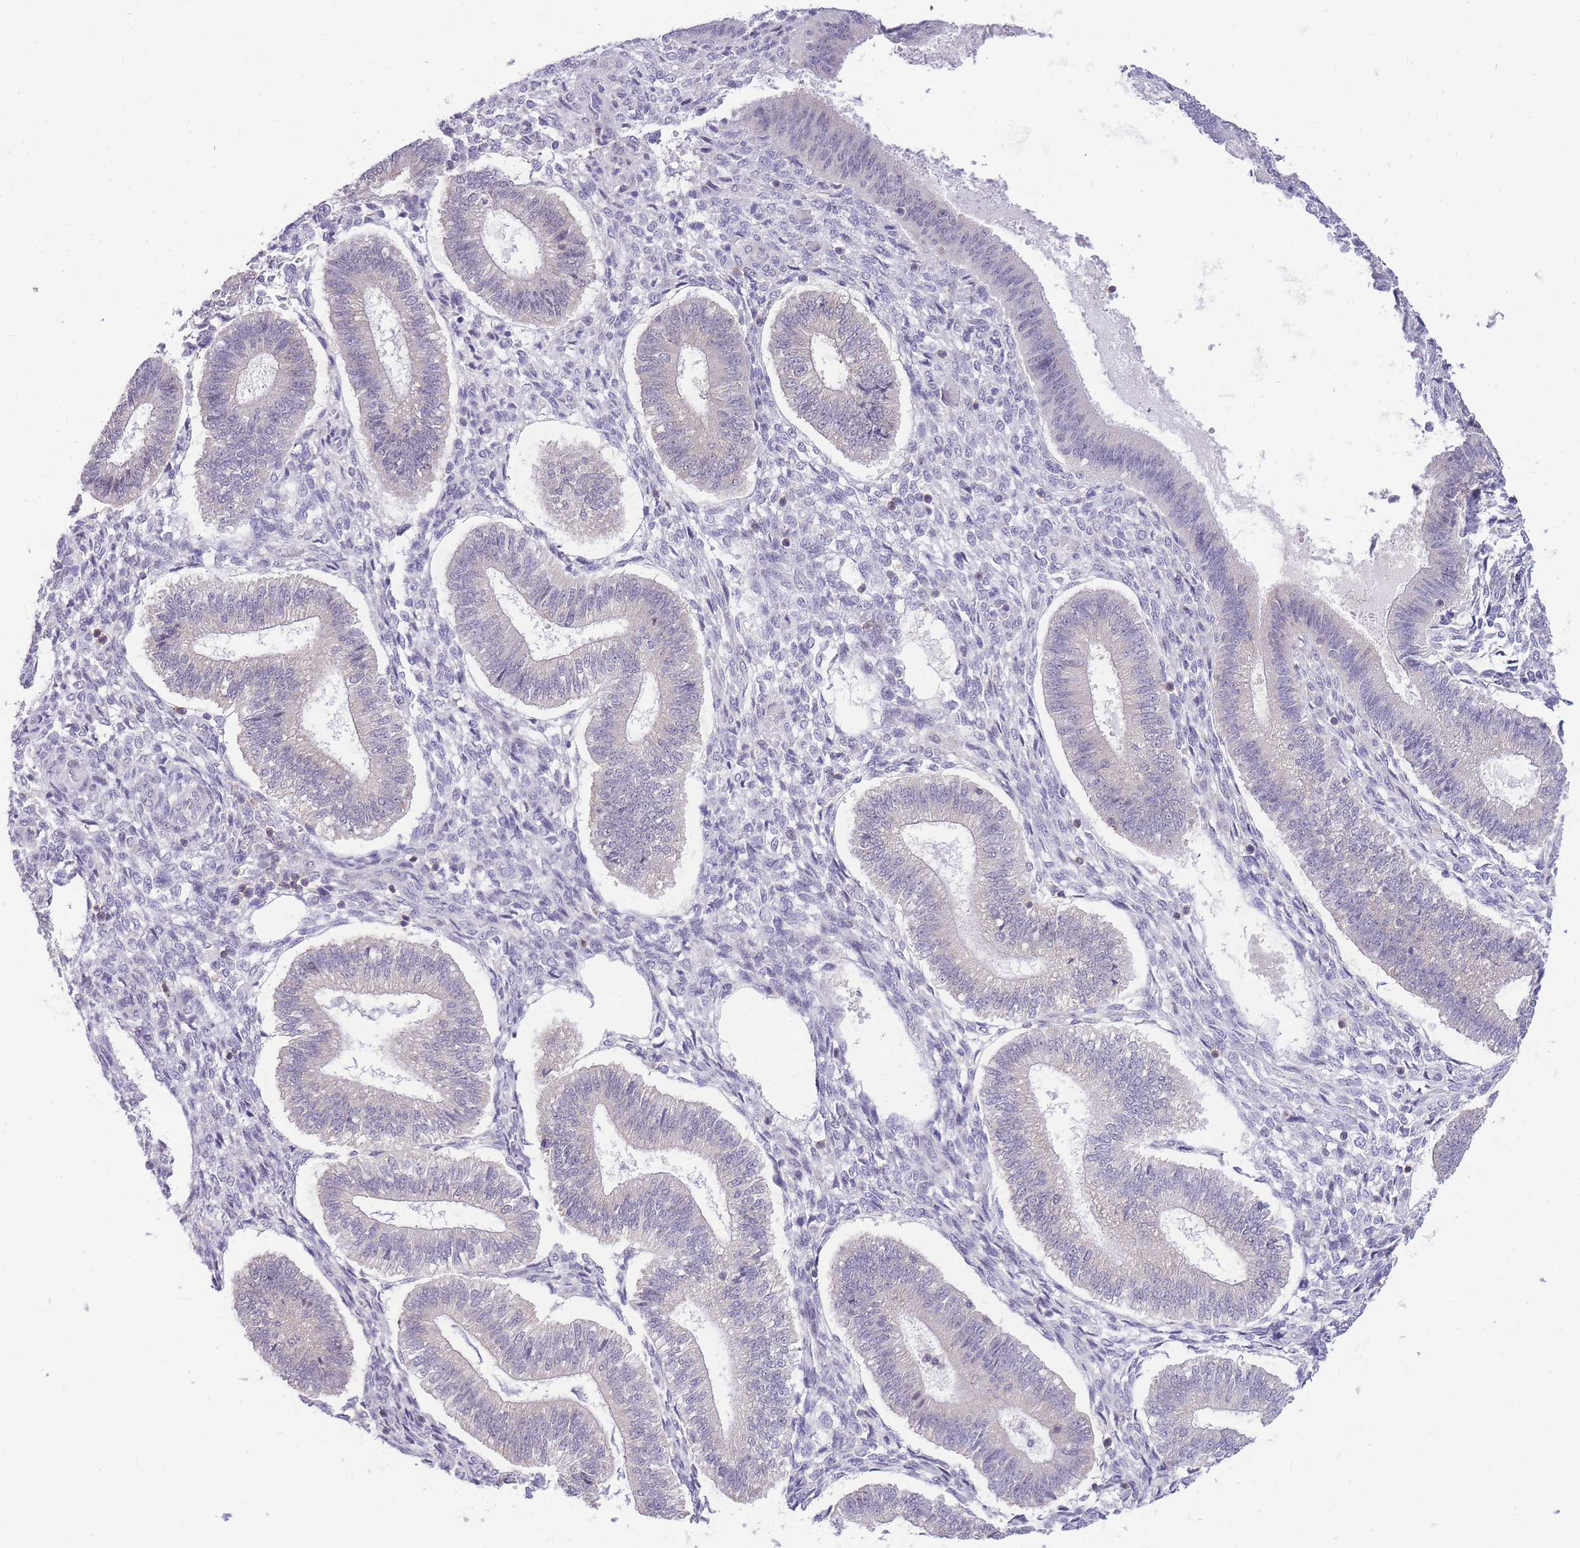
{"staining": {"intensity": "negative", "quantity": "none", "location": "none"}, "tissue": "endometrium", "cell_type": "Cells in endometrial stroma", "image_type": "normal", "snomed": [{"axis": "morphology", "description": "Normal tissue, NOS"}, {"axis": "topography", "description": "Endometrium"}], "caption": "Cells in endometrial stroma are negative for protein expression in benign human endometrium. The staining was performed using DAB to visualize the protein expression in brown, while the nuclei were stained in blue with hematoxylin (Magnification: 20x).", "gene": "STK39", "patient": {"sex": "female", "age": 25}}